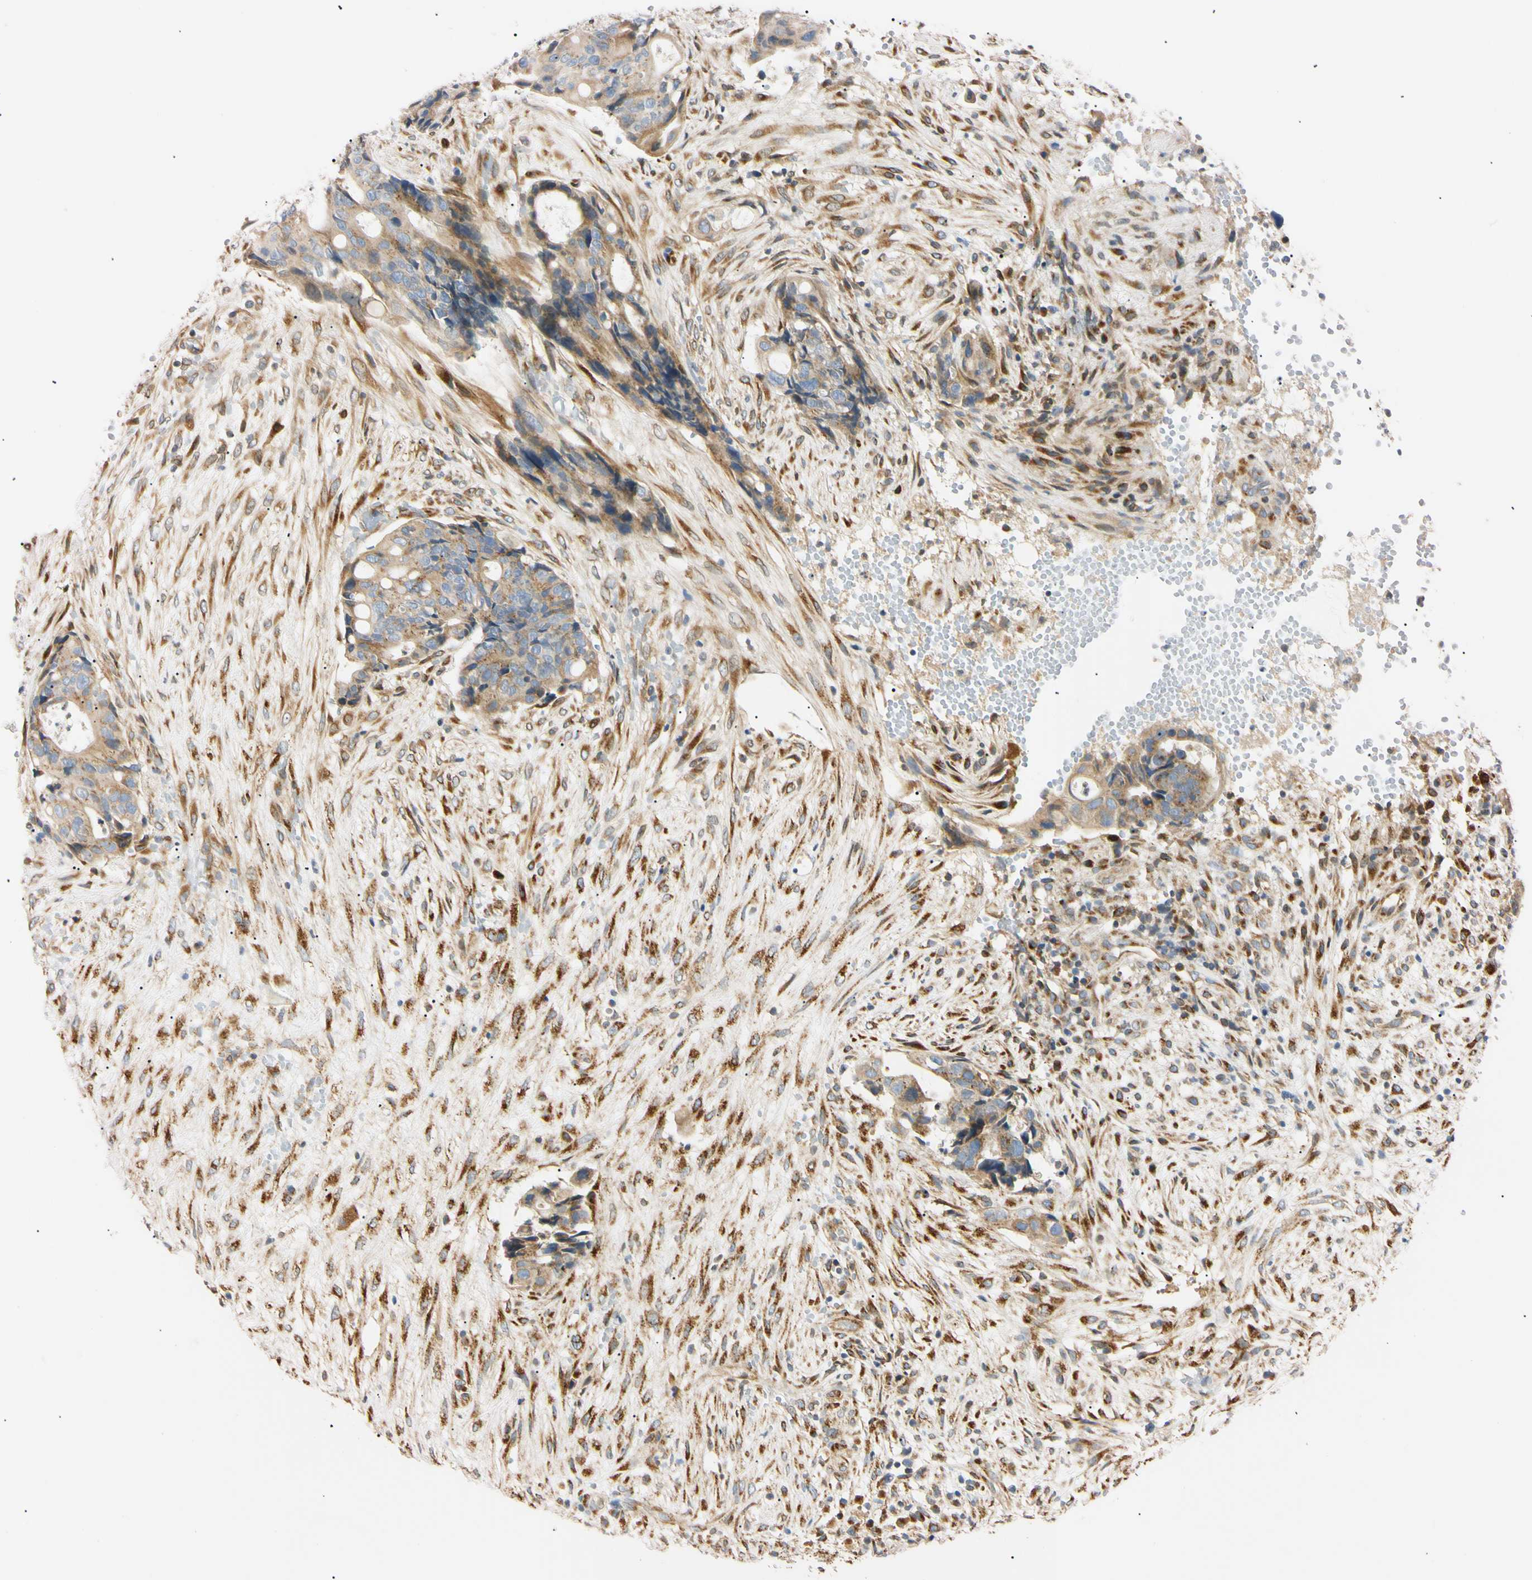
{"staining": {"intensity": "weak", "quantity": ">75%", "location": "cytoplasmic/membranous"}, "tissue": "colorectal cancer", "cell_type": "Tumor cells", "image_type": "cancer", "snomed": [{"axis": "morphology", "description": "Adenocarcinoma, NOS"}, {"axis": "topography", "description": "Colon"}], "caption": "Immunohistochemistry (DAB (3,3'-diaminobenzidine)) staining of human colorectal adenocarcinoma reveals weak cytoplasmic/membranous protein positivity in about >75% of tumor cells. (brown staining indicates protein expression, while blue staining denotes nuclei).", "gene": "IER3IP1", "patient": {"sex": "female", "age": 57}}